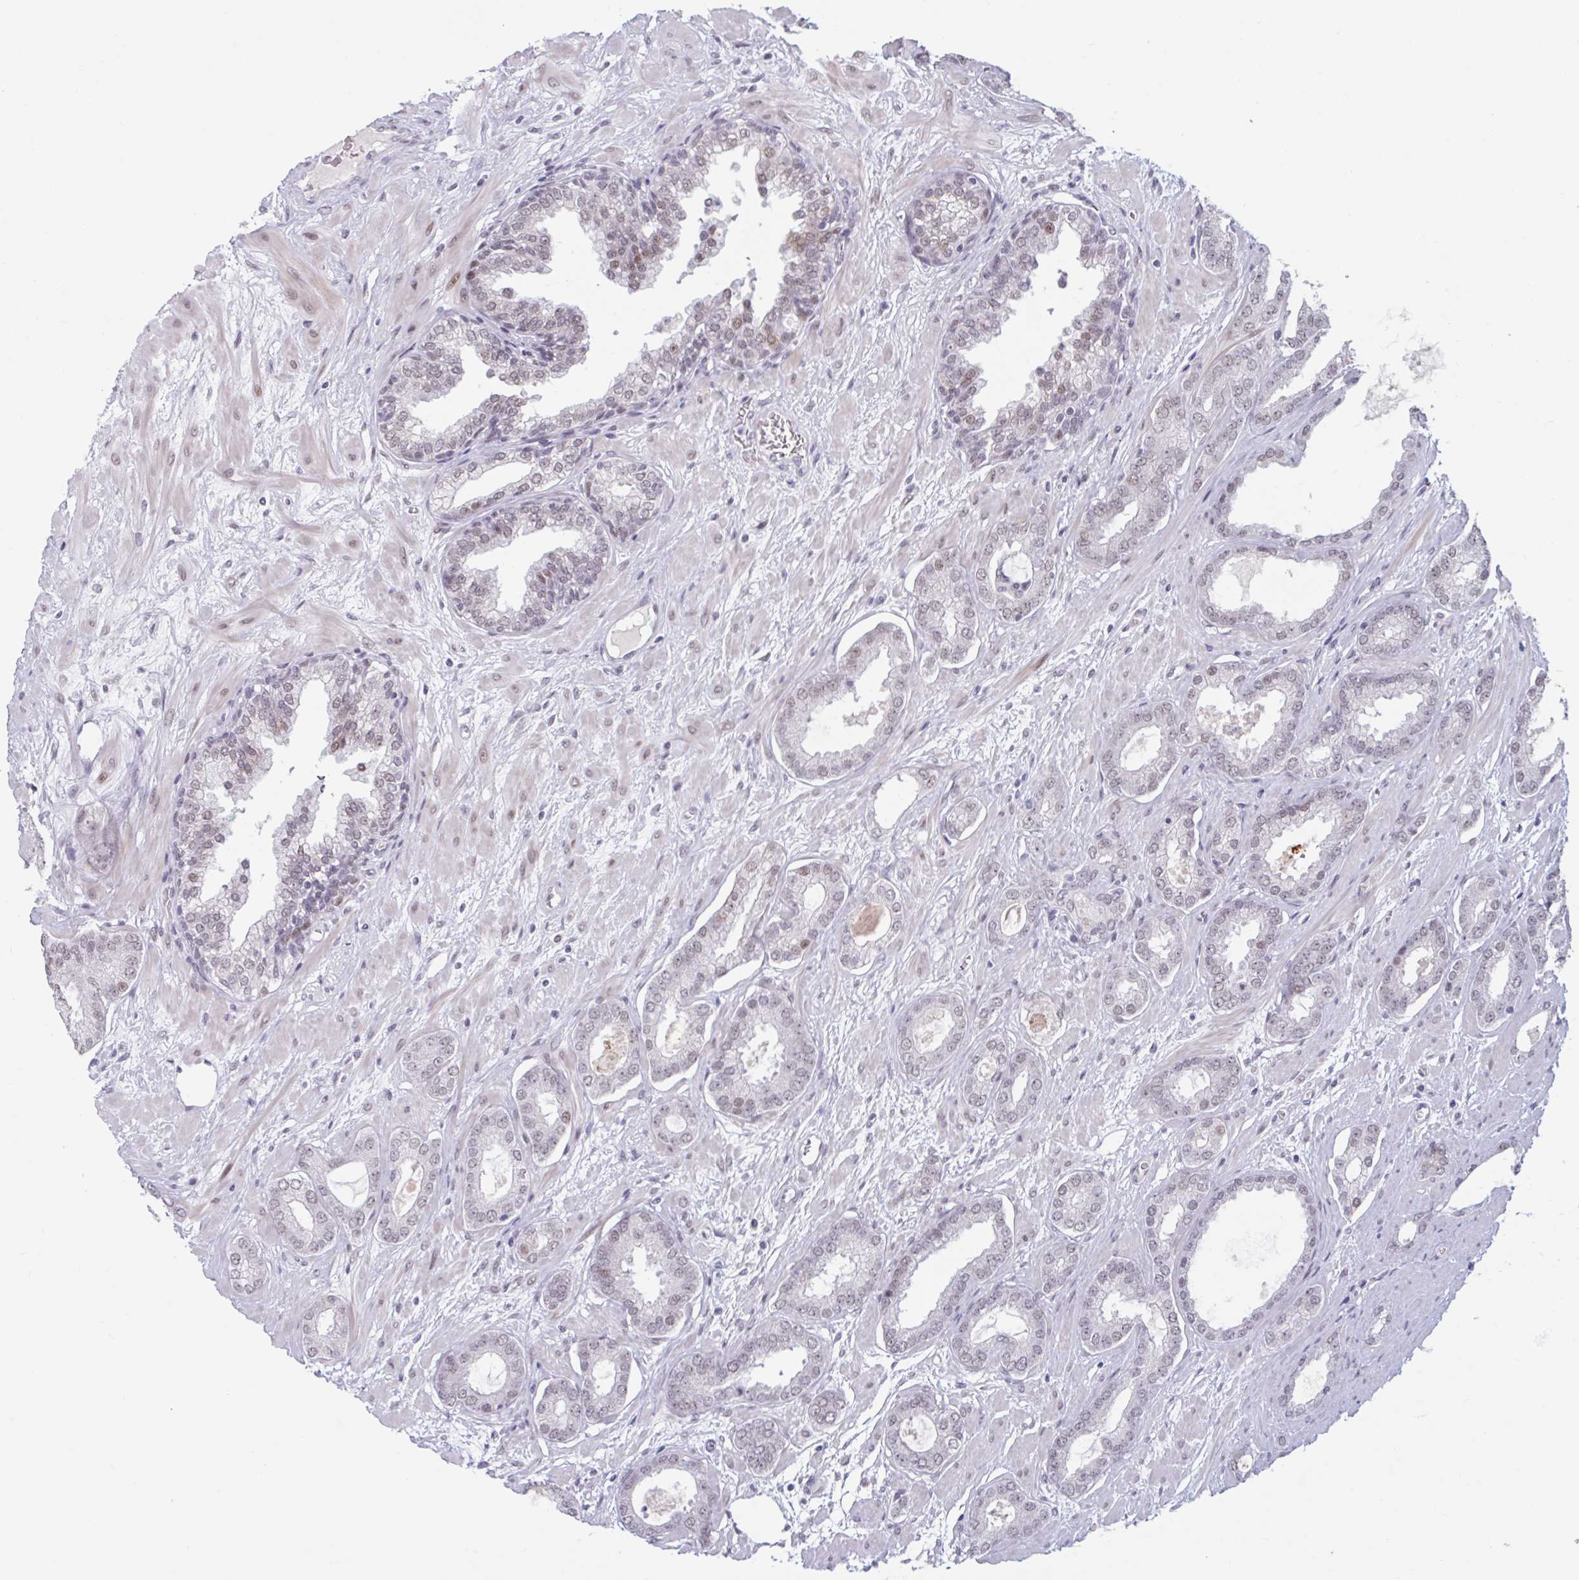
{"staining": {"intensity": "weak", "quantity": "<25%", "location": "nuclear"}, "tissue": "prostate cancer", "cell_type": "Tumor cells", "image_type": "cancer", "snomed": [{"axis": "morphology", "description": "Adenocarcinoma, High grade"}, {"axis": "topography", "description": "Prostate"}], "caption": "The histopathology image exhibits no staining of tumor cells in prostate cancer (high-grade adenocarcinoma).", "gene": "HSD17B6", "patient": {"sex": "male", "age": 58}}